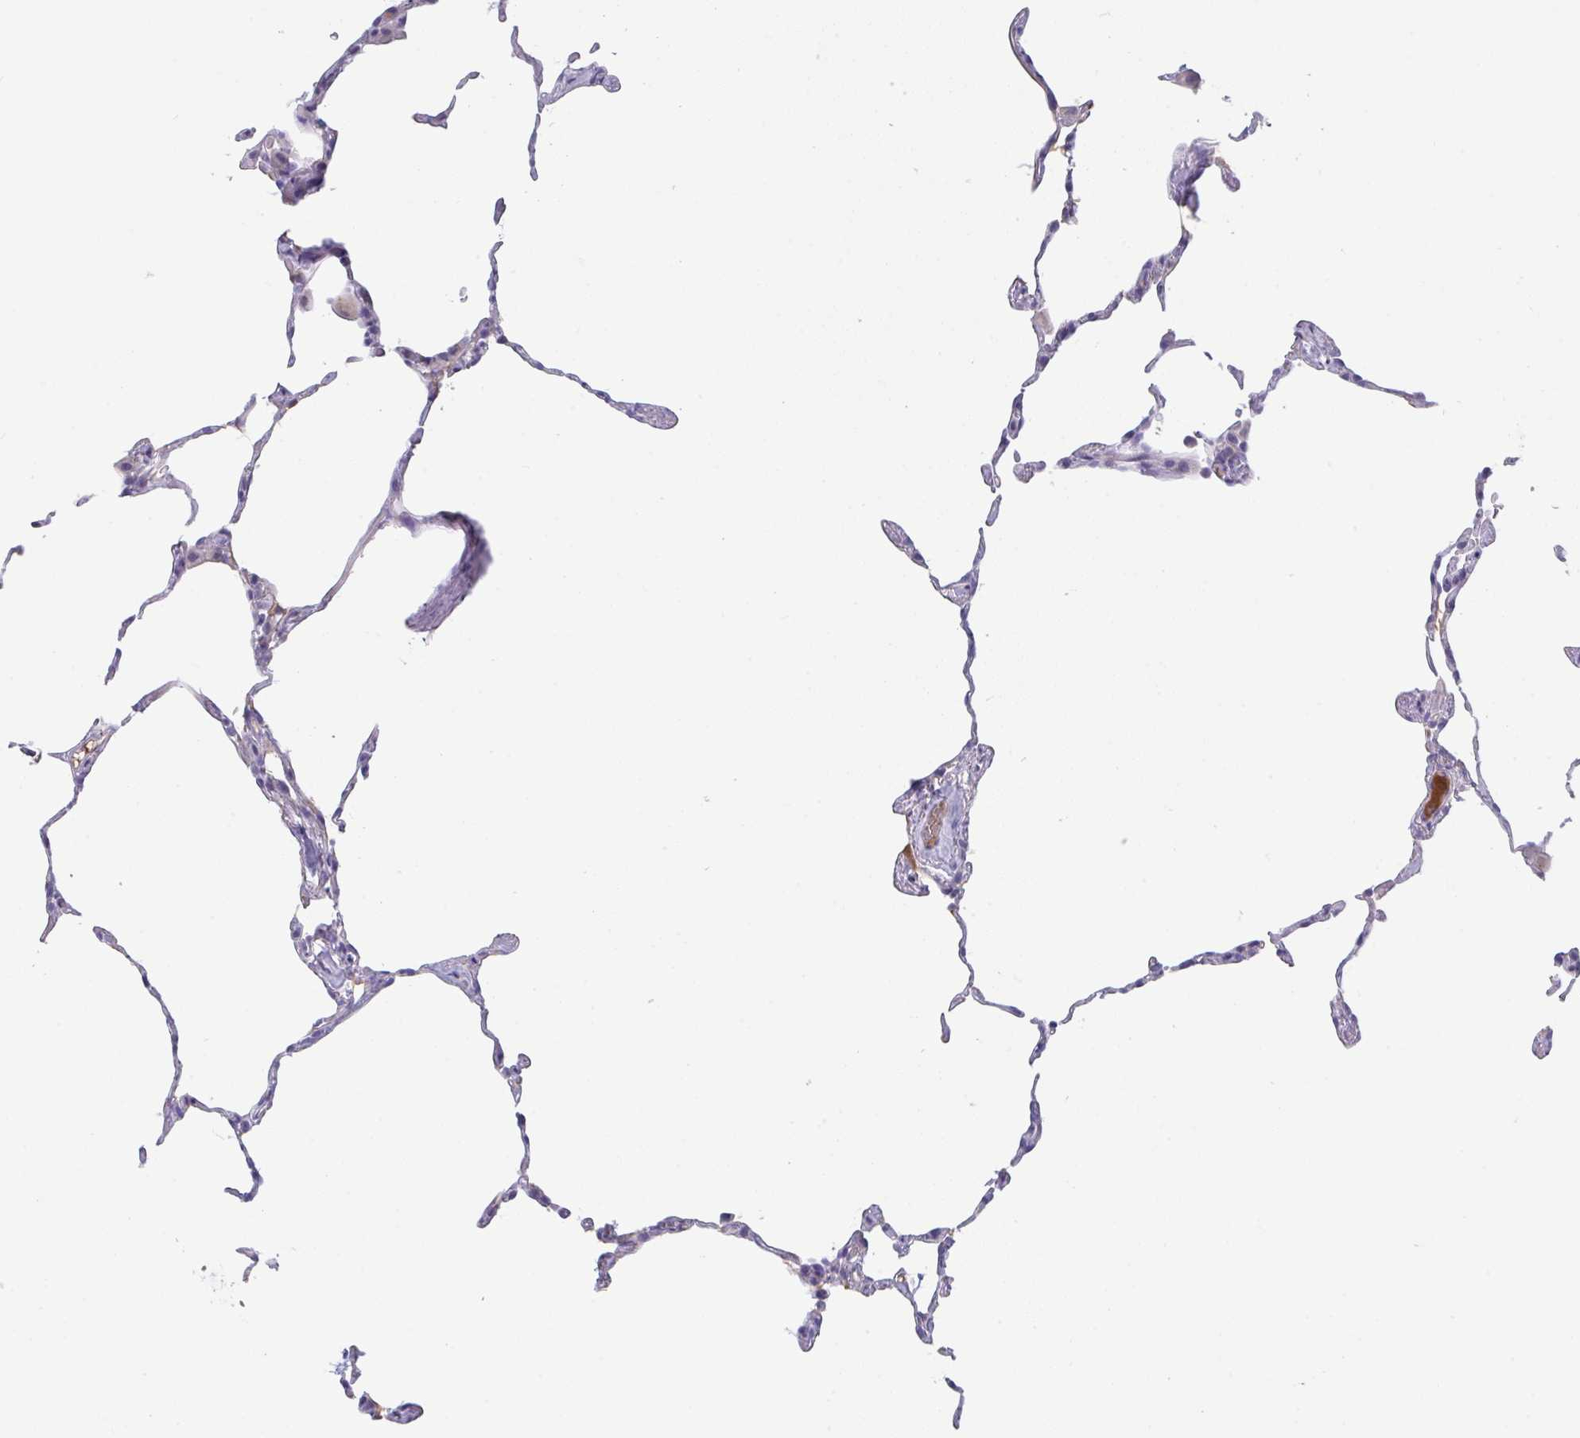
{"staining": {"intensity": "negative", "quantity": "none", "location": "none"}, "tissue": "lung", "cell_type": "Alveolar cells", "image_type": "normal", "snomed": [{"axis": "morphology", "description": "Normal tissue, NOS"}, {"axis": "topography", "description": "Lung"}], "caption": "Immunohistochemistry (IHC) photomicrograph of normal human lung stained for a protein (brown), which demonstrates no staining in alveolar cells.", "gene": "HGFAC", "patient": {"sex": "female", "age": 57}}